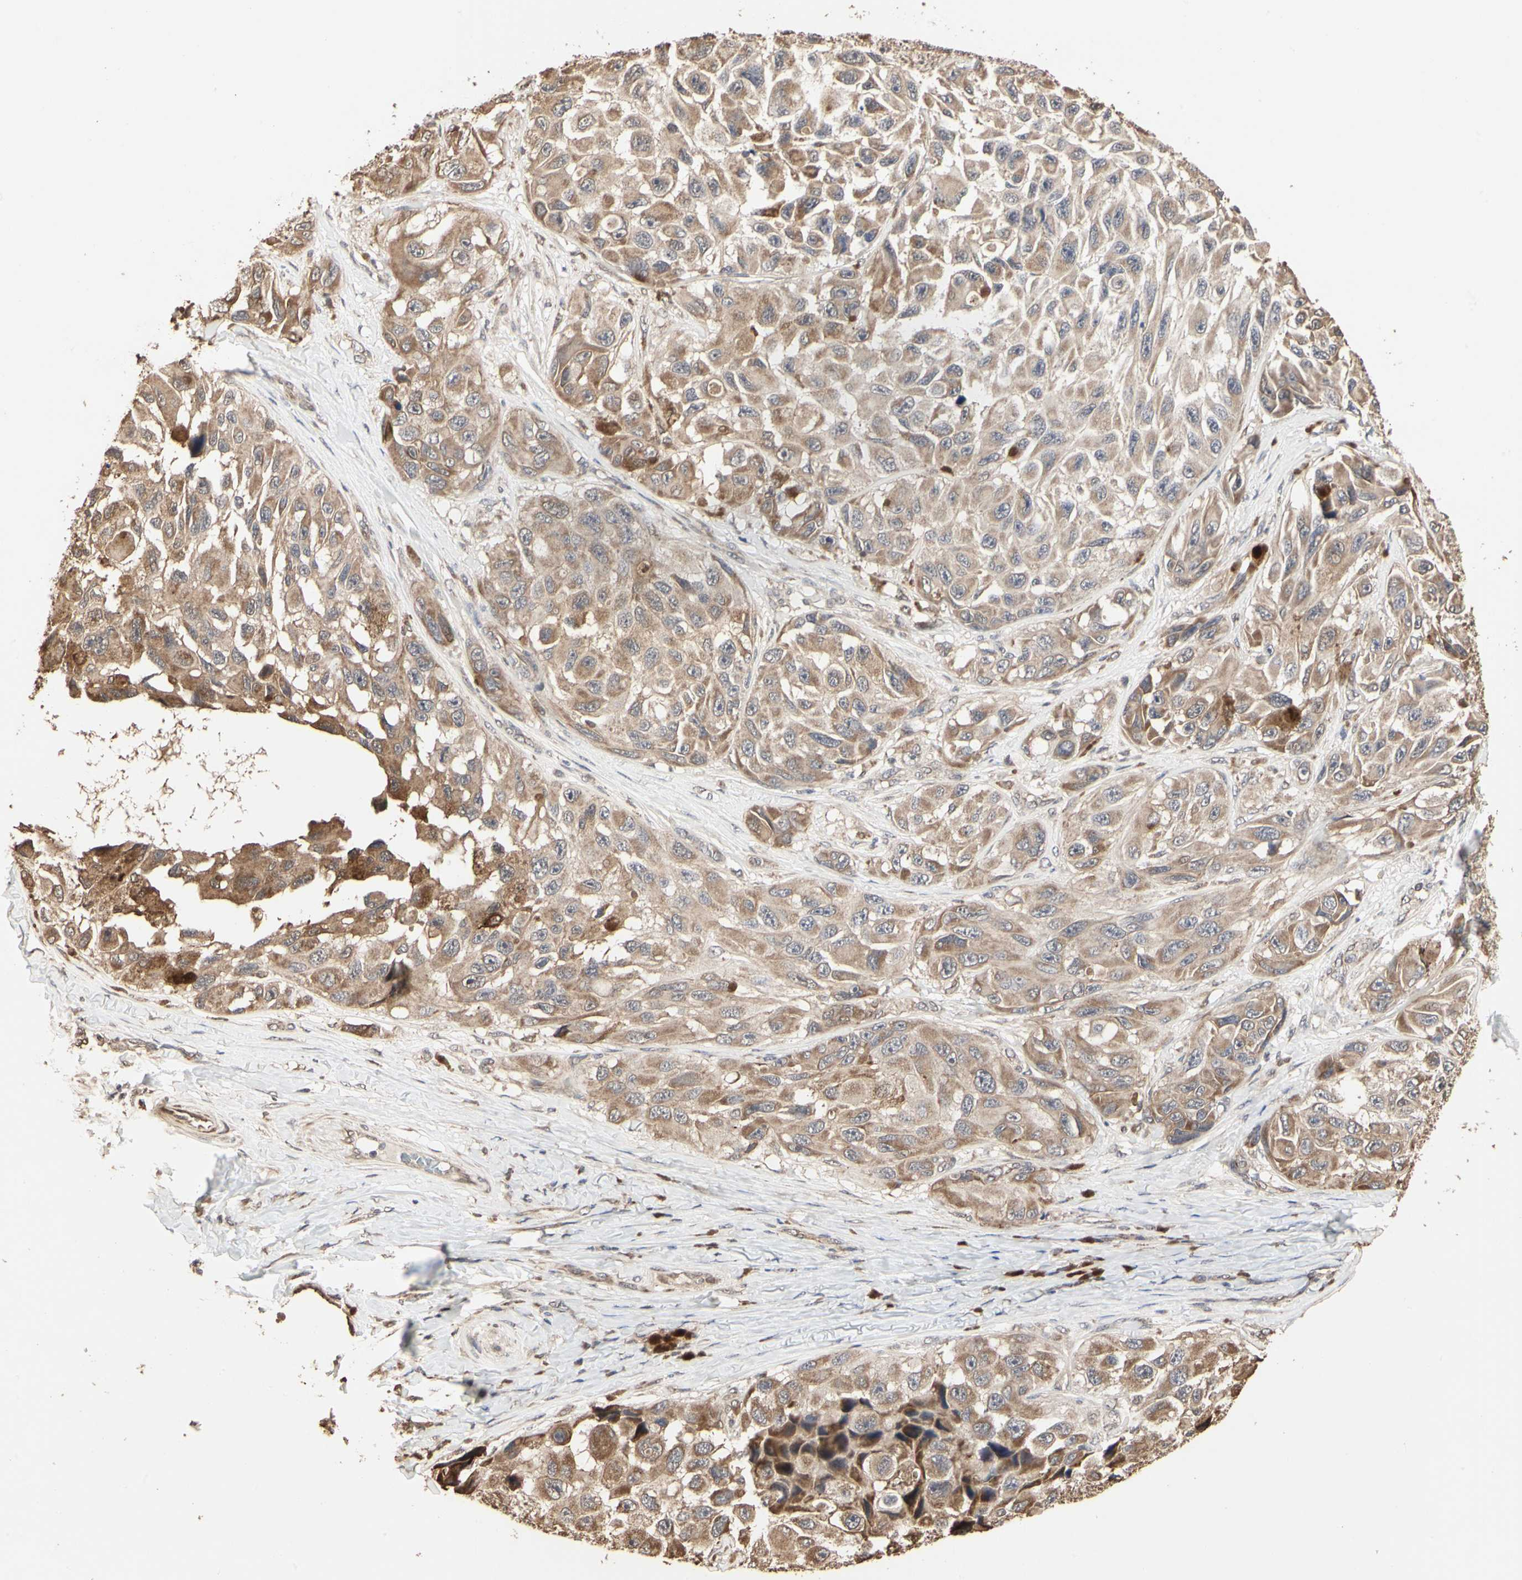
{"staining": {"intensity": "moderate", "quantity": ">75%", "location": "cytoplasmic/membranous"}, "tissue": "melanoma", "cell_type": "Tumor cells", "image_type": "cancer", "snomed": [{"axis": "morphology", "description": "Malignant melanoma, NOS"}, {"axis": "topography", "description": "Skin"}], "caption": "DAB (3,3'-diaminobenzidine) immunohistochemical staining of human melanoma demonstrates moderate cytoplasmic/membranous protein staining in about >75% of tumor cells. The staining was performed using DAB (3,3'-diaminobenzidine) to visualize the protein expression in brown, while the nuclei were stained in blue with hematoxylin (Magnification: 20x).", "gene": "TAOK1", "patient": {"sex": "female", "age": 73}}